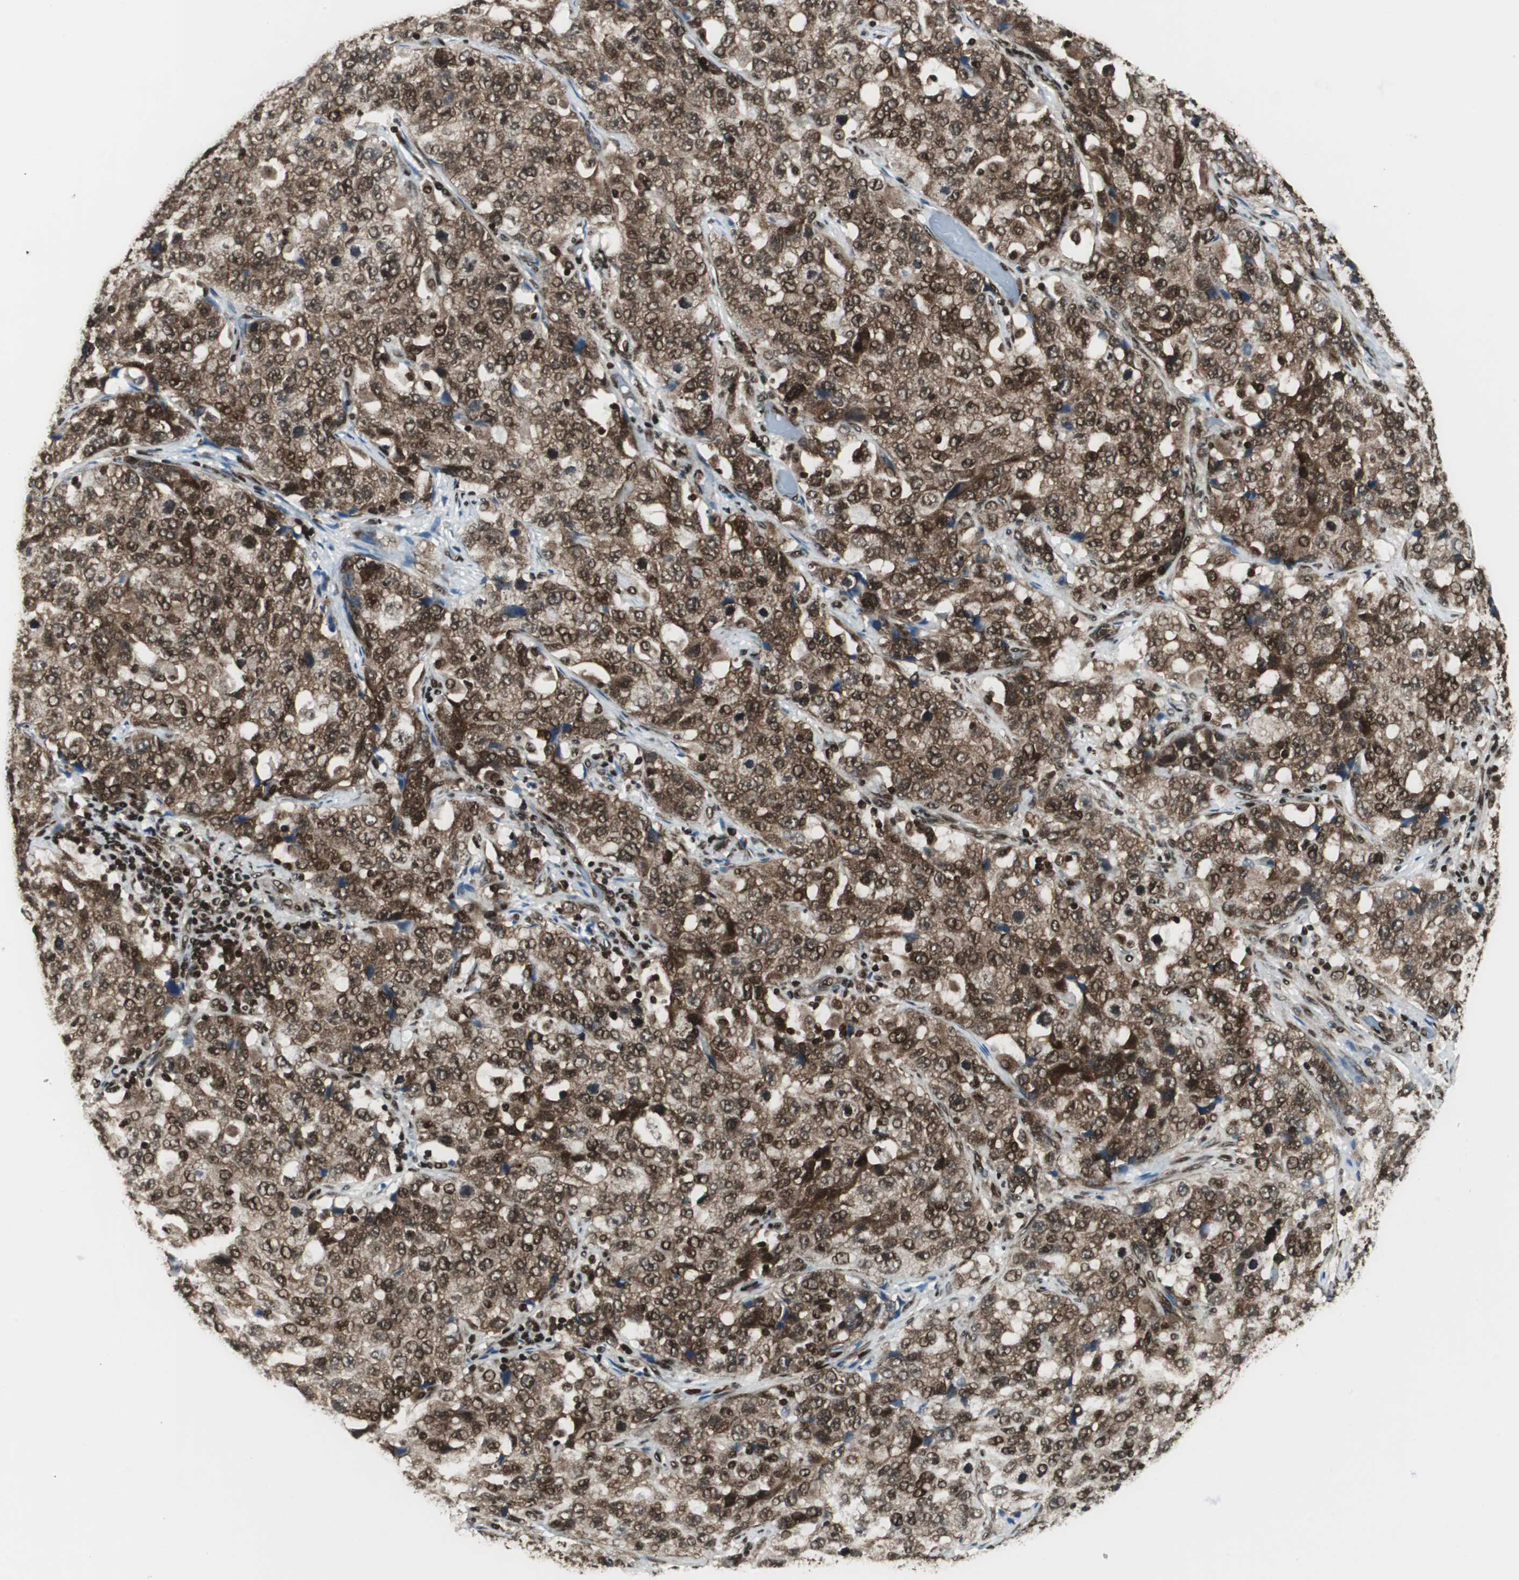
{"staining": {"intensity": "strong", "quantity": ">75%", "location": "cytoplasmic/membranous,nuclear"}, "tissue": "stomach cancer", "cell_type": "Tumor cells", "image_type": "cancer", "snomed": [{"axis": "morphology", "description": "Normal tissue, NOS"}, {"axis": "morphology", "description": "Adenocarcinoma, NOS"}, {"axis": "topography", "description": "Stomach"}], "caption": "This histopathology image reveals immunohistochemistry (IHC) staining of human stomach adenocarcinoma, with high strong cytoplasmic/membranous and nuclear expression in approximately >75% of tumor cells.", "gene": "EWSR1", "patient": {"sex": "male", "age": 48}}